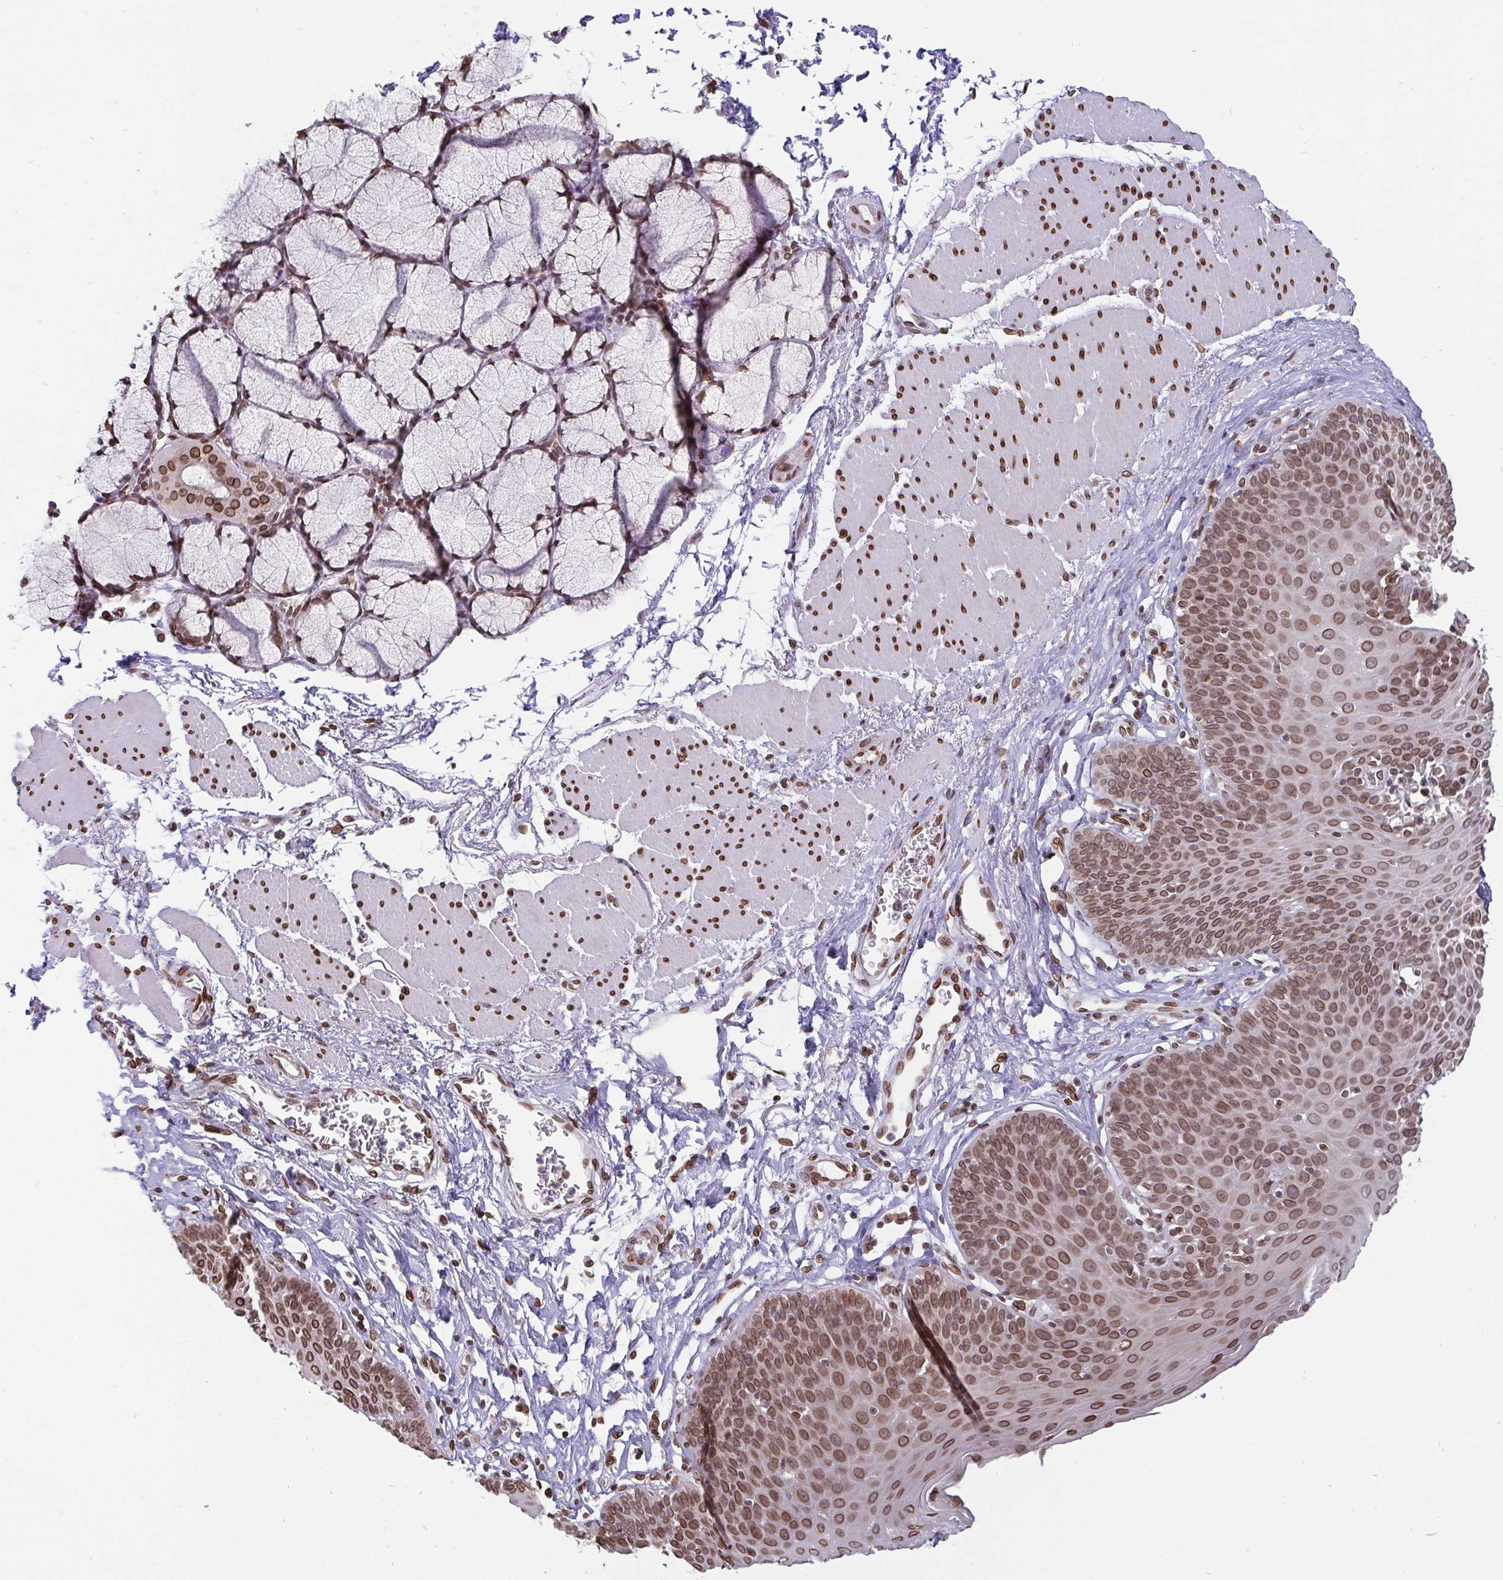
{"staining": {"intensity": "moderate", "quantity": ">75%", "location": "cytoplasmic/membranous,nuclear"}, "tissue": "esophagus", "cell_type": "Squamous epithelial cells", "image_type": "normal", "snomed": [{"axis": "morphology", "description": "Normal tissue, NOS"}, {"axis": "topography", "description": "Esophagus"}], "caption": "DAB (3,3'-diaminobenzidine) immunohistochemical staining of benign human esophagus demonstrates moderate cytoplasmic/membranous,nuclear protein positivity in approximately >75% of squamous epithelial cells. (DAB (3,3'-diaminobenzidine) IHC with brightfield microscopy, high magnification).", "gene": "EMD", "patient": {"sex": "female", "age": 81}}